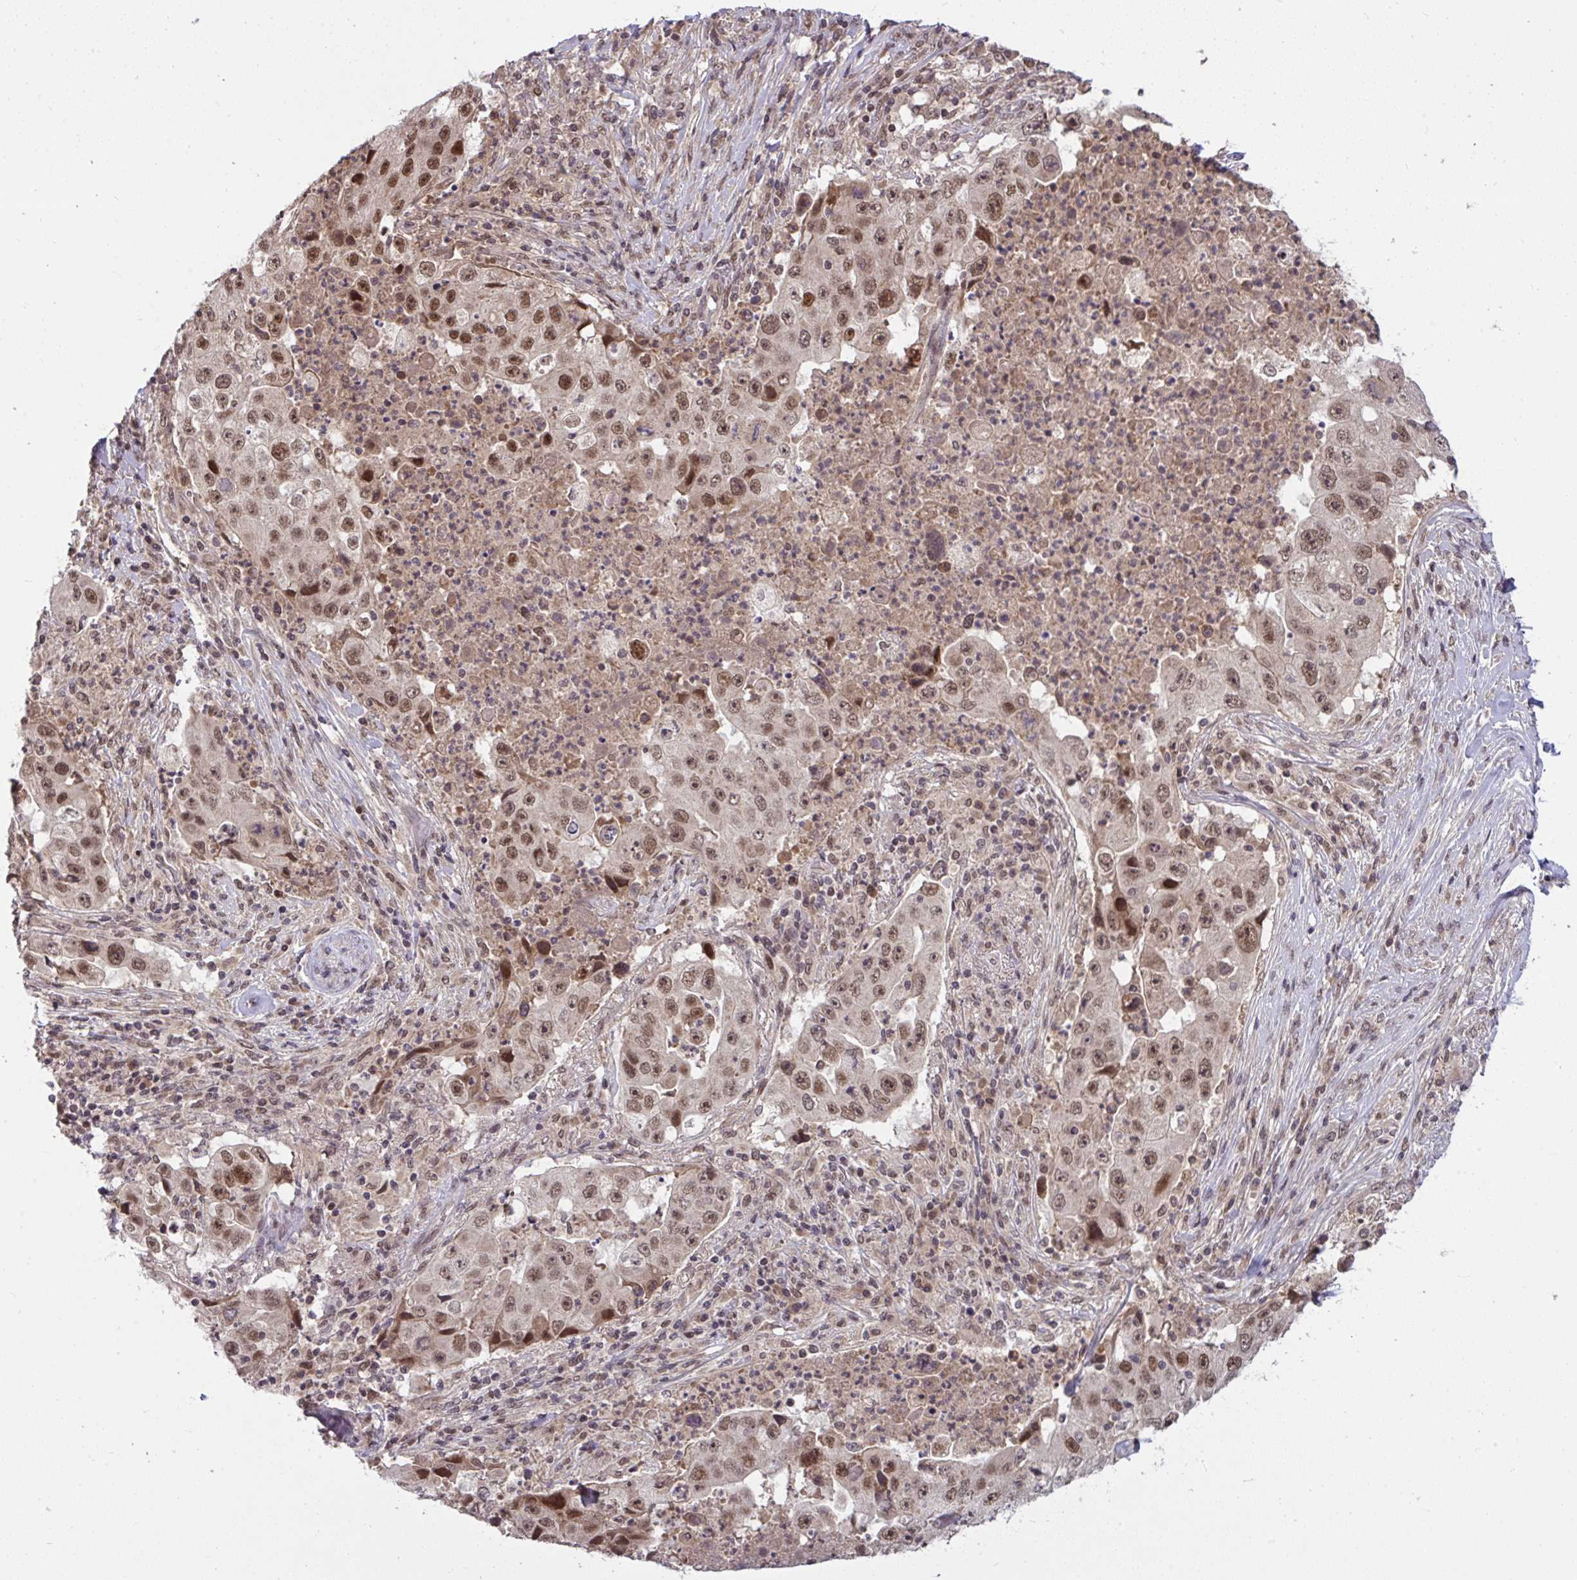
{"staining": {"intensity": "moderate", "quantity": ">75%", "location": "nuclear"}, "tissue": "lung cancer", "cell_type": "Tumor cells", "image_type": "cancer", "snomed": [{"axis": "morphology", "description": "Squamous cell carcinoma, NOS"}, {"axis": "topography", "description": "Lung"}], "caption": "Moderate nuclear staining is seen in about >75% of tumor cells in lung cancer (squamous cell carcinoma).", "gene": "KLF2", "patient": {"sex": "male", "age": 64}}